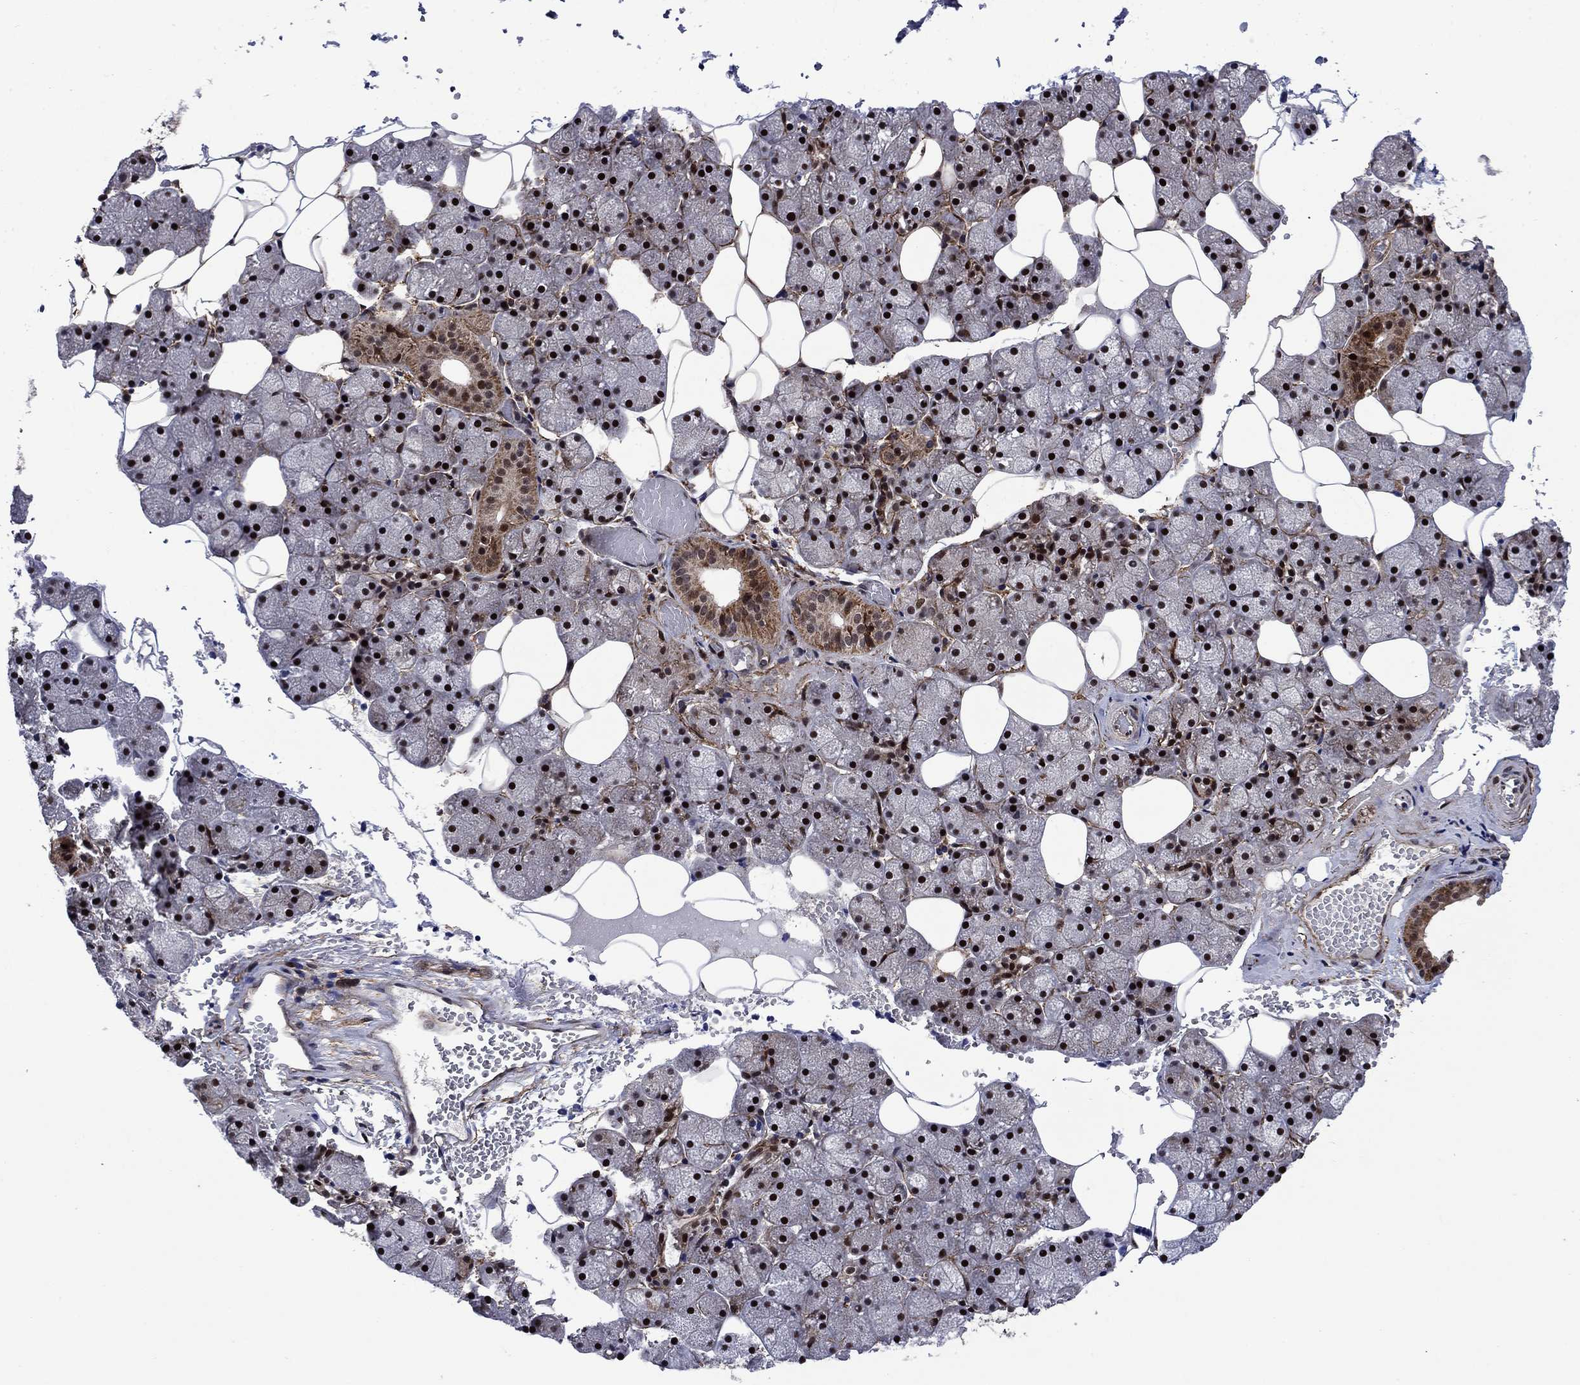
{"staining": {"intensity": "strong", "quantity": "25%-75%", "location": "cytoplasmic/membranous,nuclear"}, "tissue": "salivary gland", "cell_type": "Glandular cells", "image_type": "normal", "snomed": [{"axis": "morphology", "description": "Normal tissue, NOS"}, {"axis": "topography", "description": "Salivary gland"}], "caption": "Immunohistochemistry (IHC) image of benign salivary gland: salivary gland stained using IHC exhibits high levels of strong protein expression localized specifically in the cytoplasmic/membranous,nuclear of glandular cells, appearing as a cytoplasmic/membranous,nuclear brown color.", "gene": "AGTPBP1", "patient": {"sex": "male", "age": 38}}